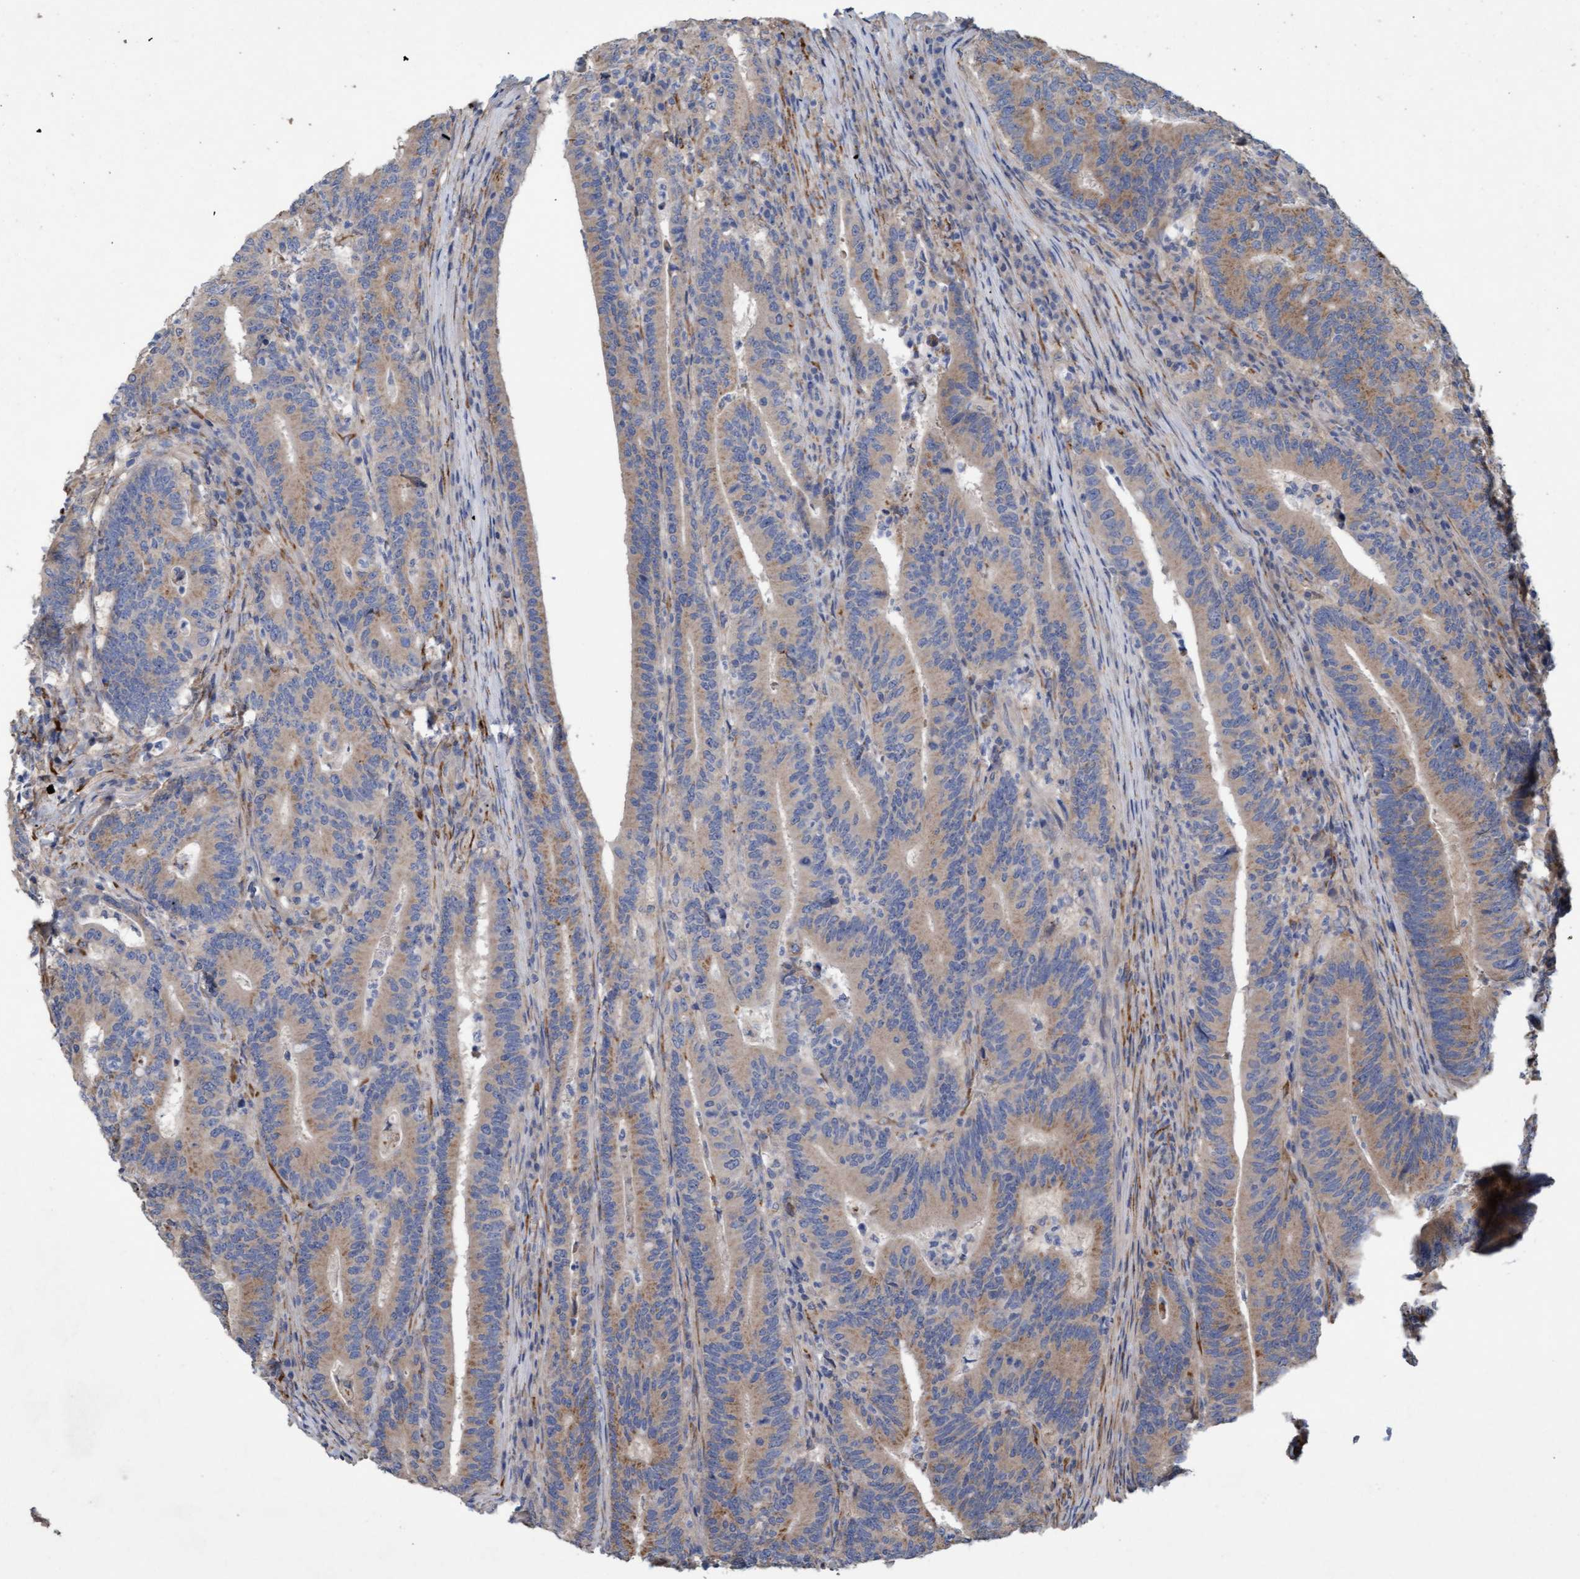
{"staining": {"intensity": "weak", "quantity": ">75%", "location": "cytoplasmic/membranous"}, "tissue": "colorectal cancer", "cell_type": "Tumor cells", "image_type": "cancer", "snomed": [{"axis": "morphology", "description": "Adenocarcinoma, NOS"}, {"axis": "topography", "description": "Colon"}], "caption": "High-power microscopy captured an immunohistochemistry image of adenocarcinoma (colorectal), revealing weak cytoplasmic/membranous staining in about >75% of tumor cells. (Brightfield microscopy of DAB IHC at high magnification).", "gene": "DDHD2", "patient": {"sex": "female", "age": 66}}